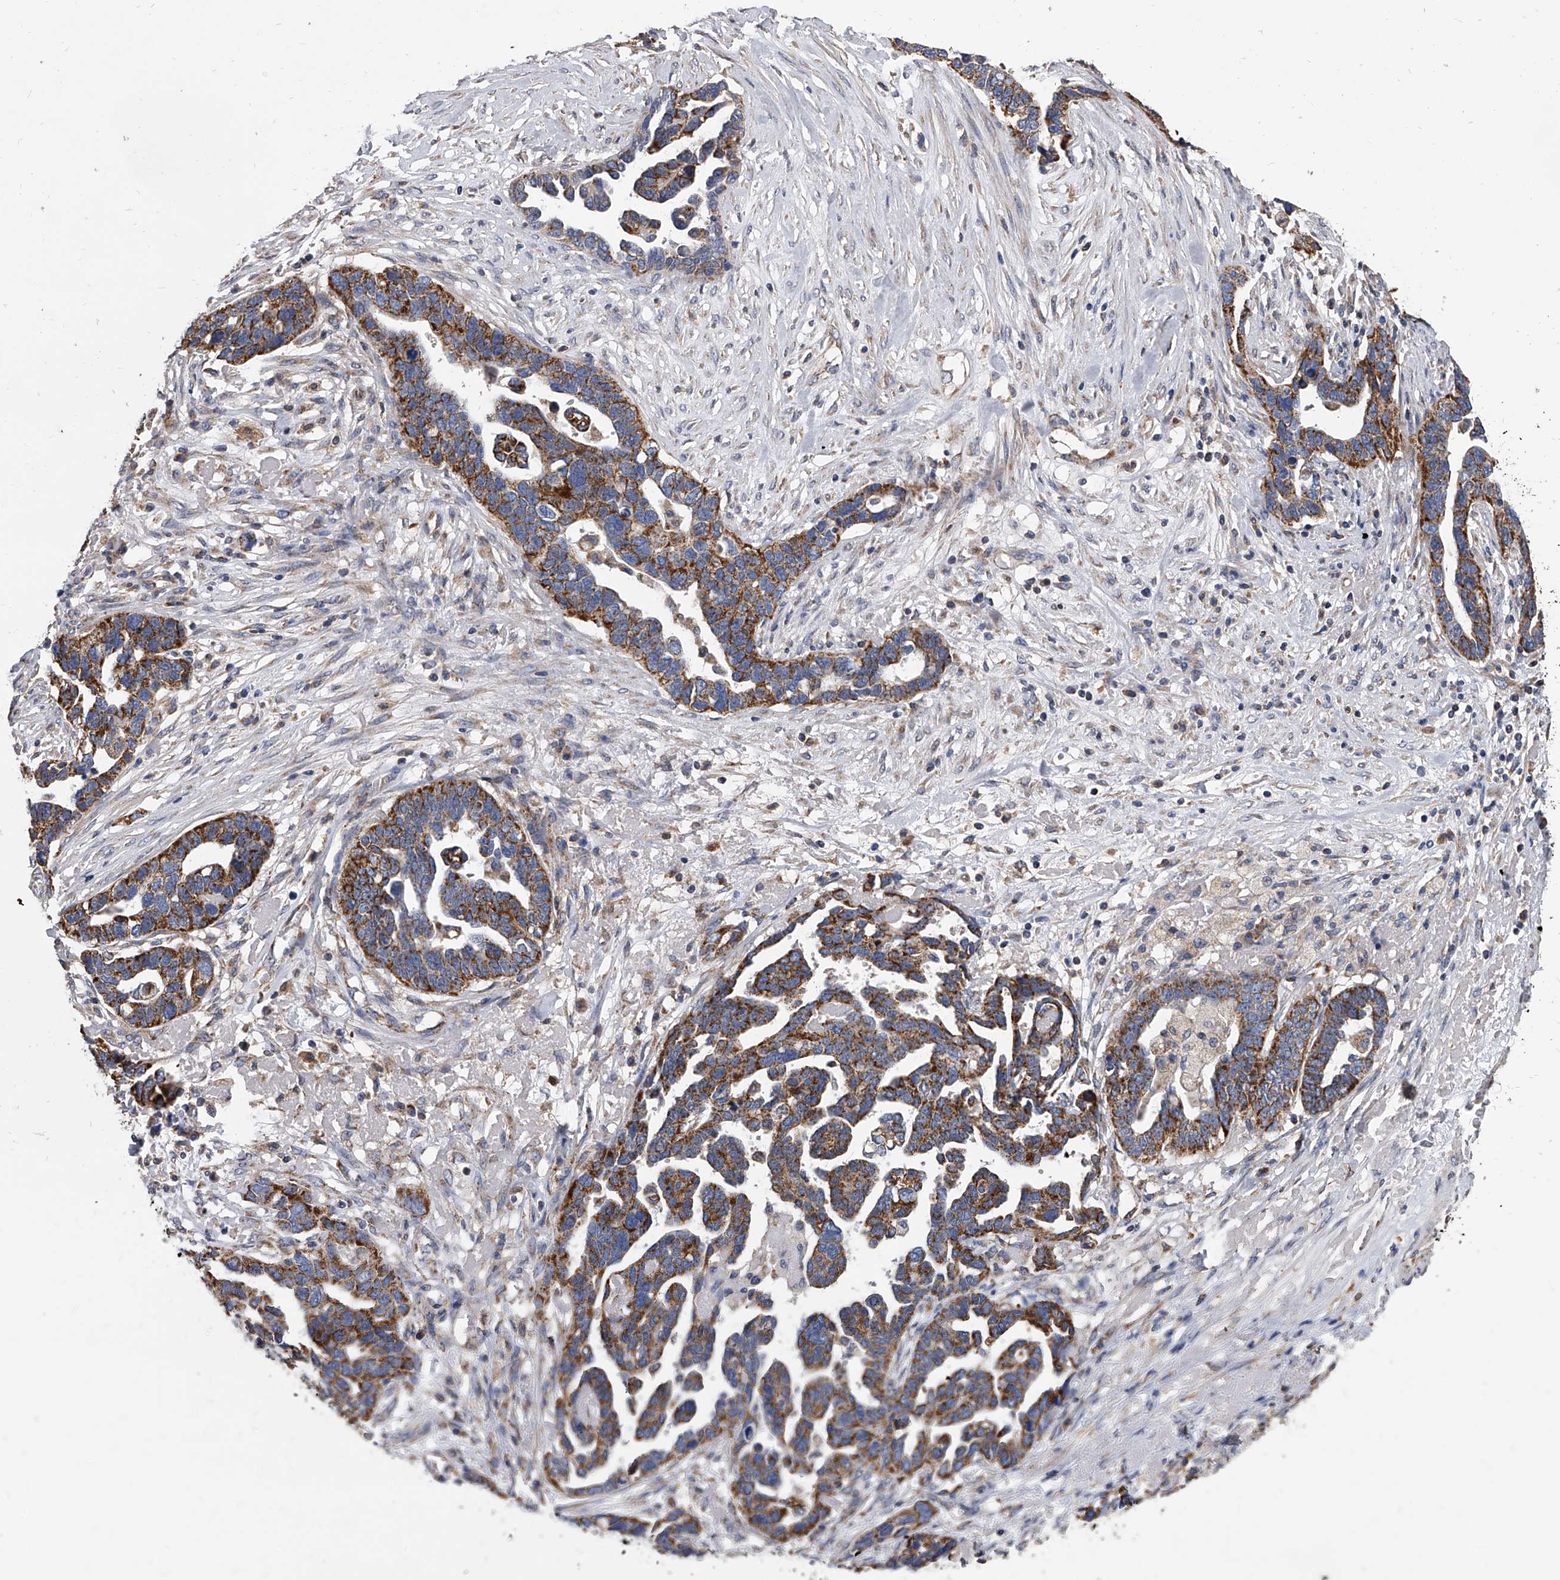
{"staining": {"intensity": "strong", "quantity": ">75%", "location": "cytoplasmic/membranous"}, "tissue": "ovarian cancer", "cell_type": "Tumor cells", "image_type": "cancer", "snomed": [{"axis": "morphology", "description": "Cystadenocarcinoma, serous, NOS"}, {"axis": "topography", "description": "Ovary"}], "caption": "This is a histology image of IHC staining of serous cystadenocarcinoma (ovarian), which shows strong expression in the cytoplasmic/membranous of tumor cells.", "gene": "MRPL28", "patient": {"sex": "female", "age": 54}}